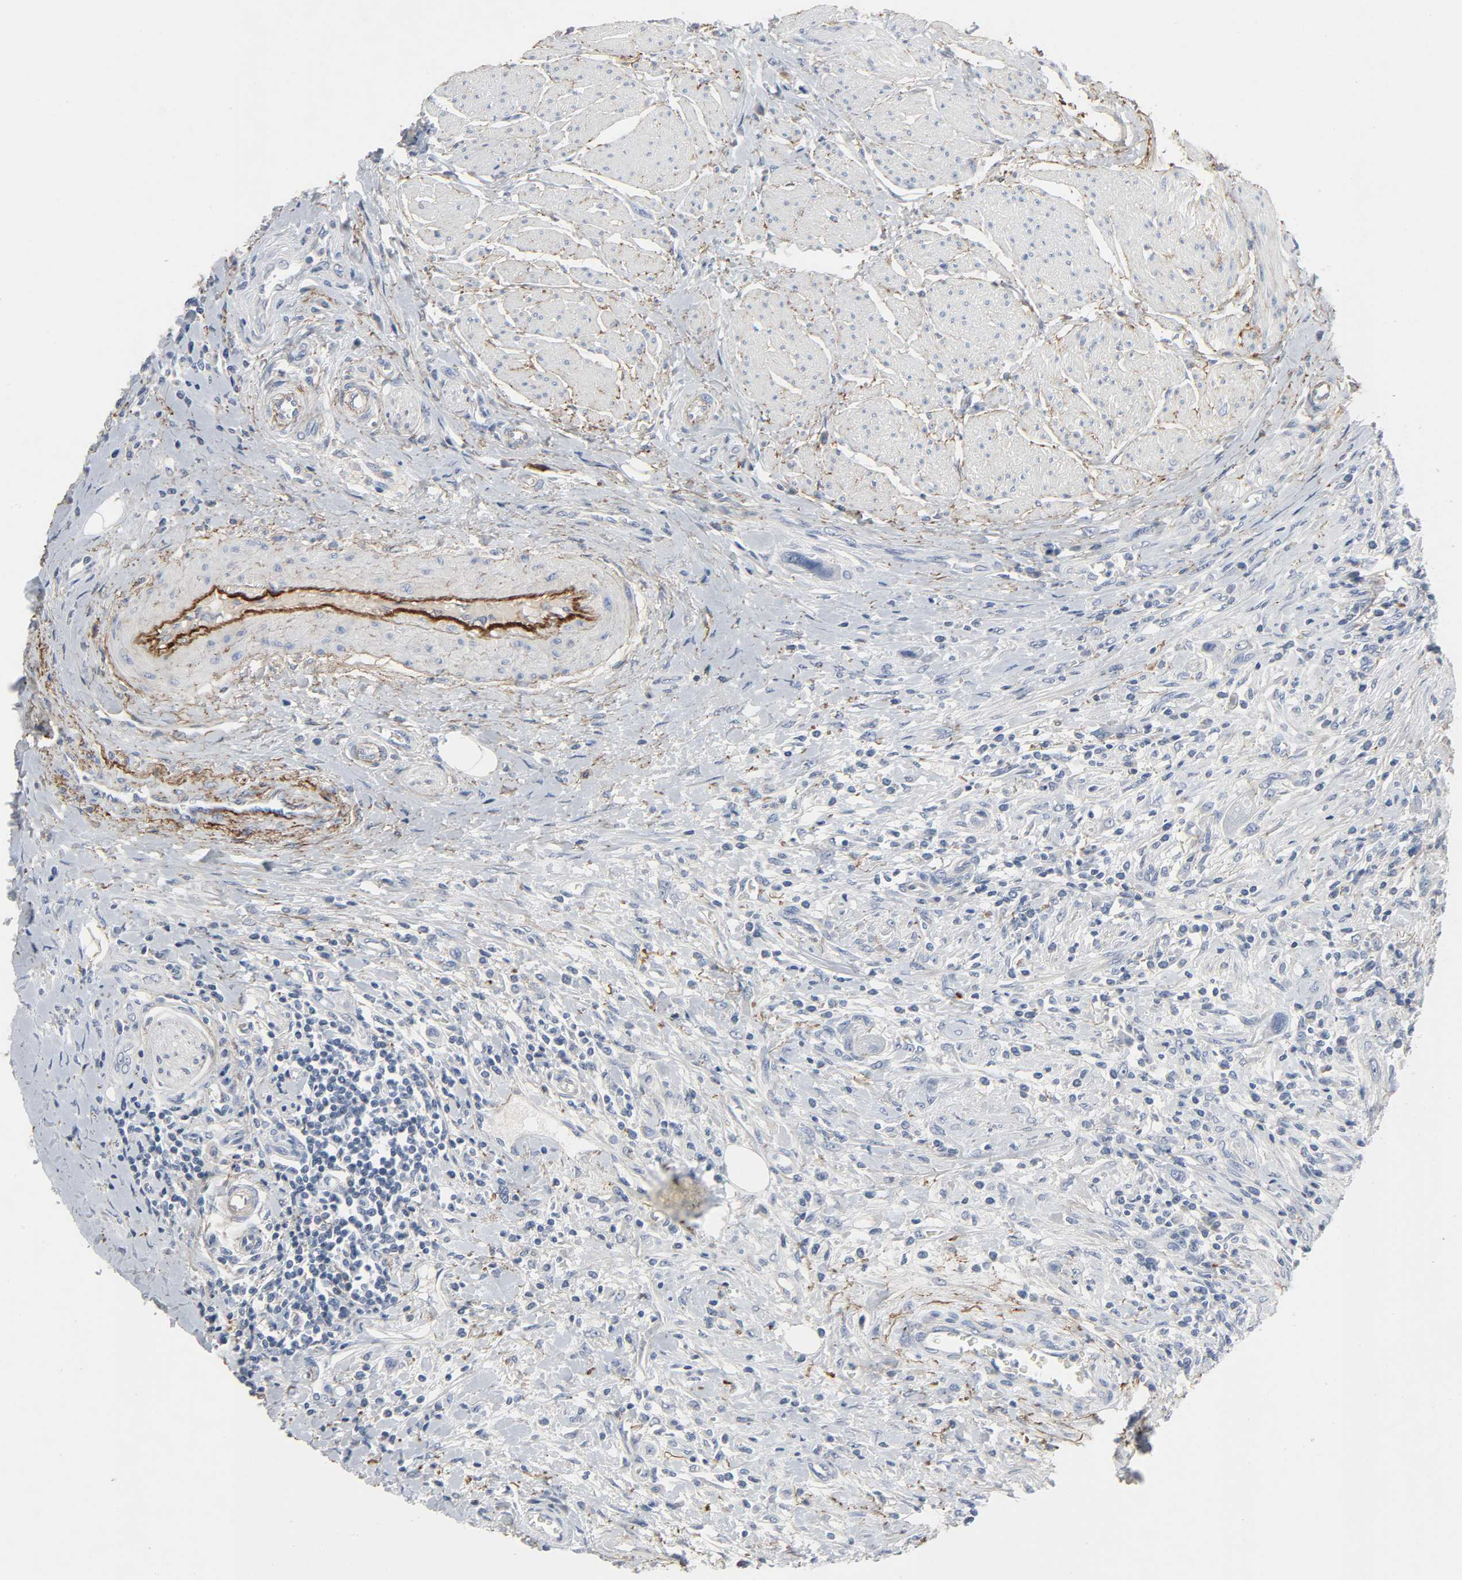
{"staining": {"intensity": "negative", "quantity": "none", "location": "none"}, "tissue": "urothelial cancer", "cell_type": "Tumor cells", "image_type": "cancer", "snomed": [{"axis": "morphology", "description": "Urothelial carcinoma, High grade"}, {"axis": "topography", "description": "Urinary bladder"}], "caption": "This is a image of IHC staining of urothelial cancer, which shows no staining in tumor cells. (DAB (3,3'-diaminobenzidine) IHC with hematoxylin counter stain).", "gene": "FBLN5", "patient": {"sex": "male", "age": 50}}